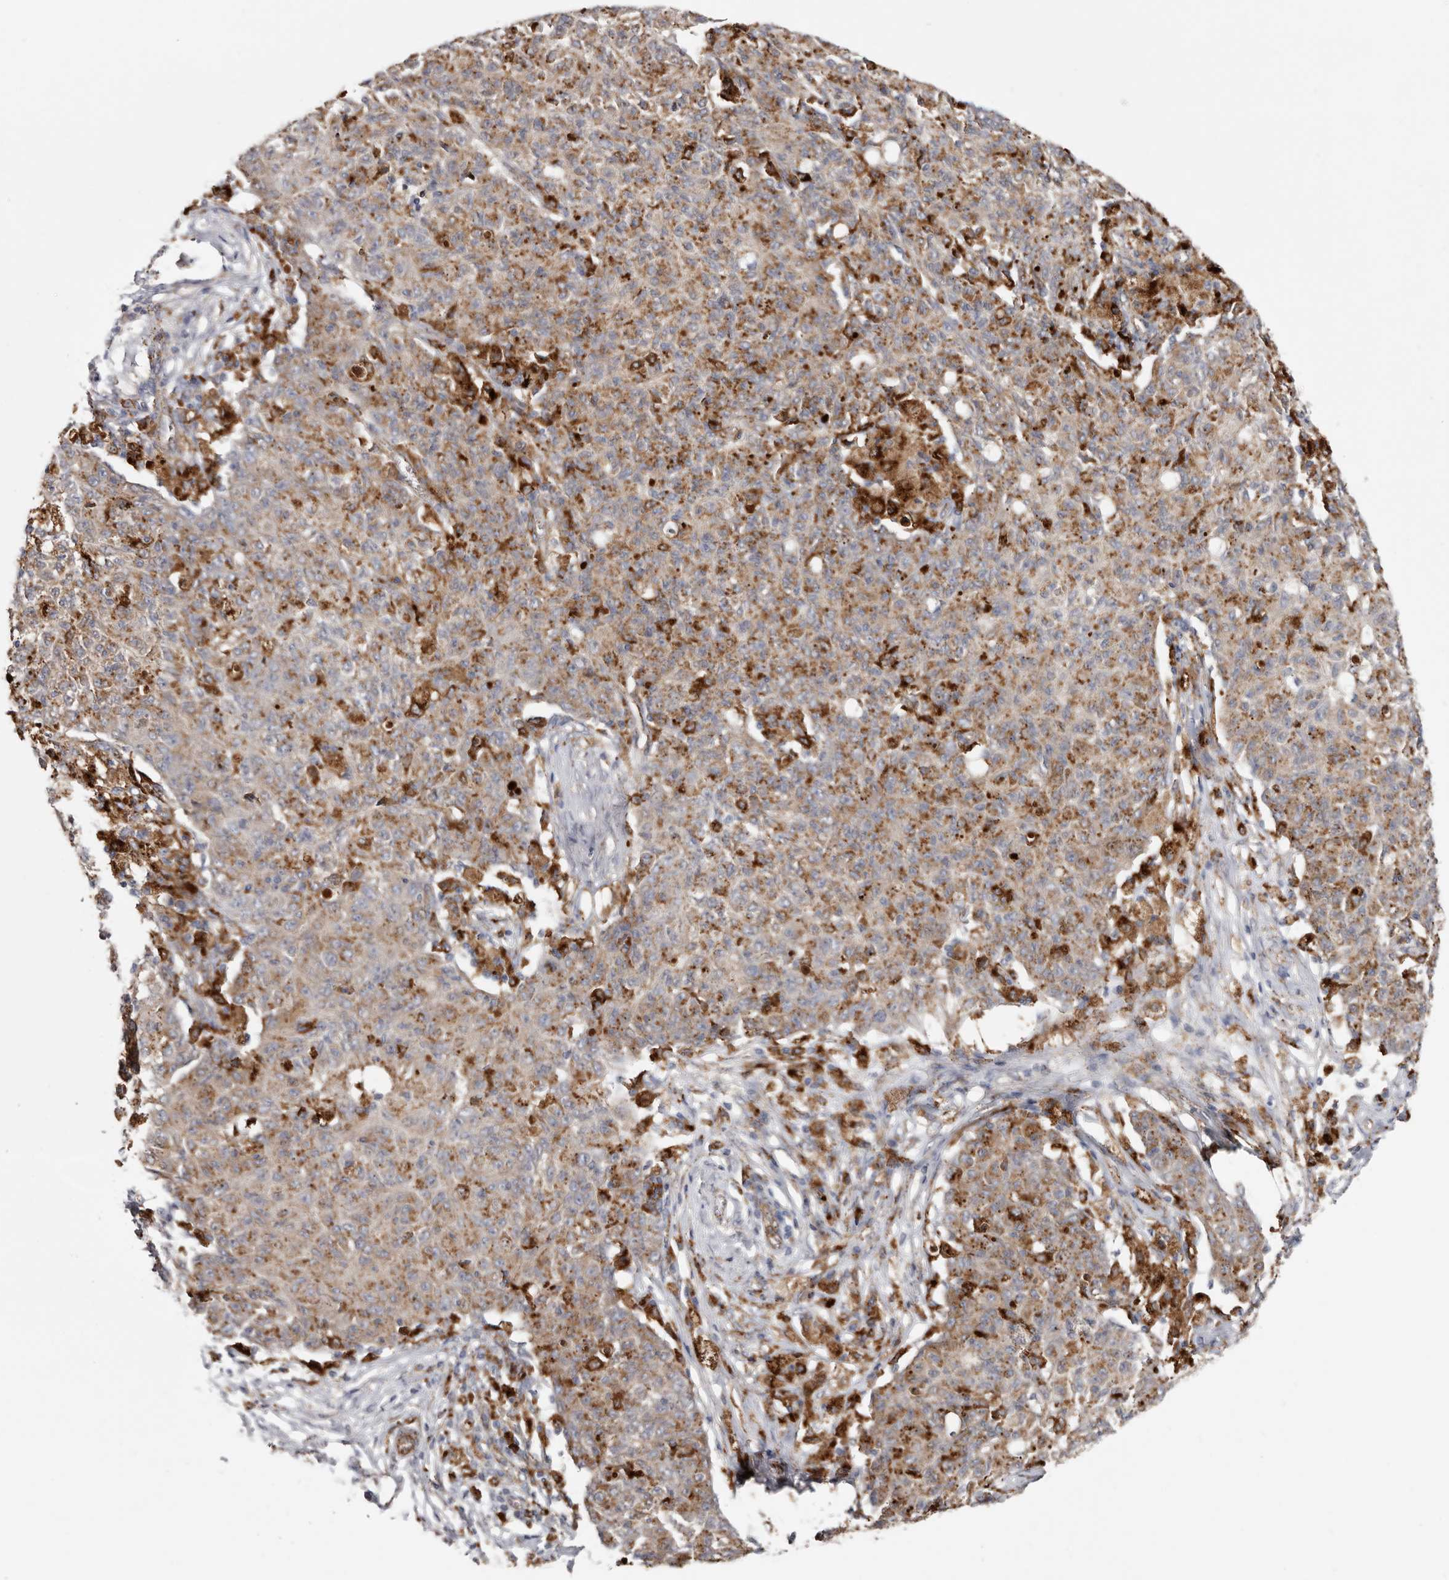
{"staining": {"intensity": "moderate", "quantity": ">75%", "location": "cytoplasmic/membranous"}, "tissue": "ovarian cancer", "cell_type": "Tumor cells", "image_type": "cancer", "snomed": [{"axis": "morphology", "description": "Carcinoma, endometroid"}, {"axis": "topography", "description": "Ovary"}], "caption": "This is a photomicrograph of immunohistochemistry (IHC) staining of ovarian cancer, which shows moderate positivity in the cytoplasmic/membranous of tumor cells.", "gene": "GRN", "patient": {"sex": "female", "age": 42}}